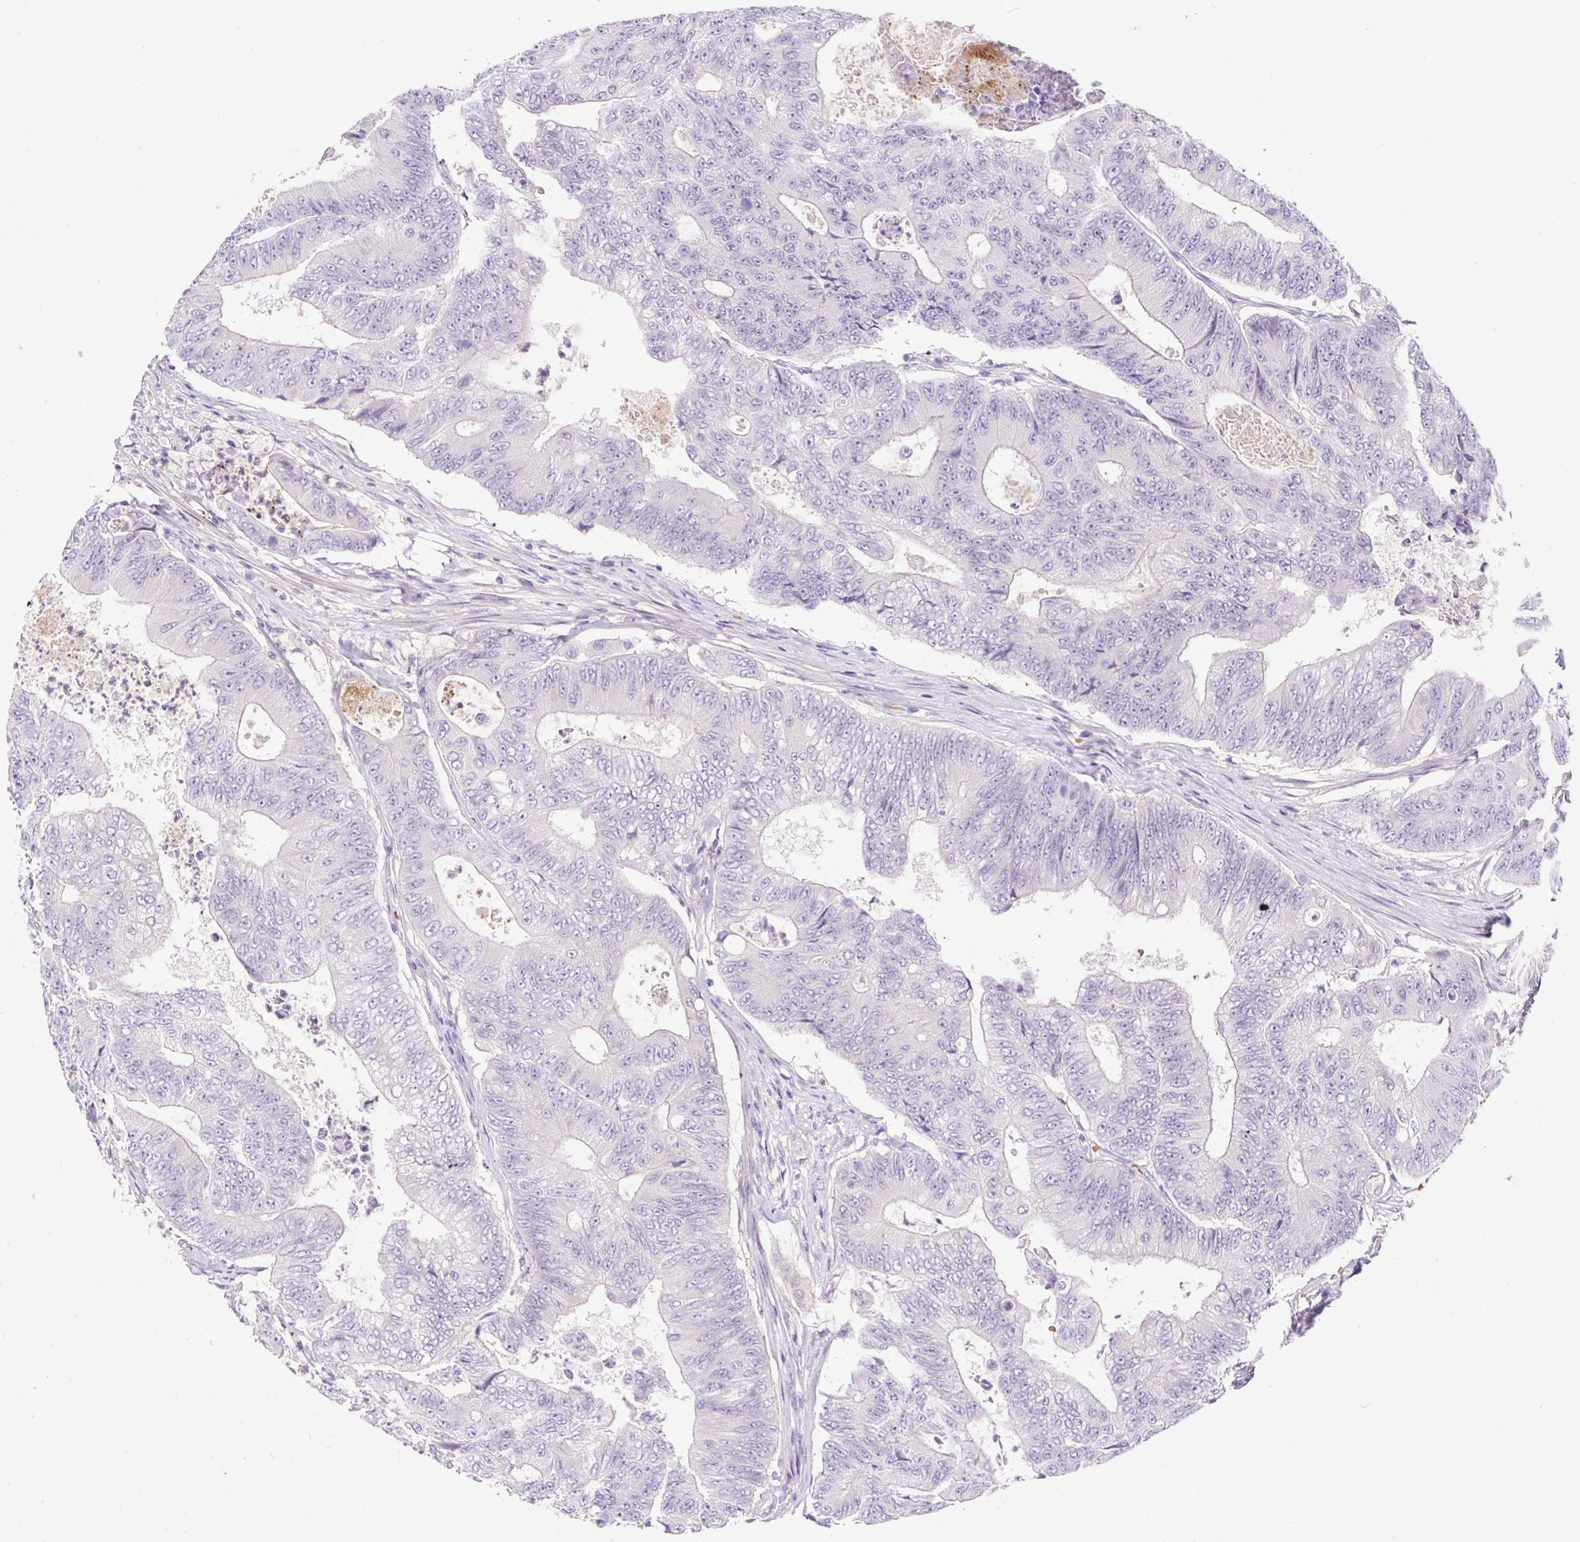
{"staining": {"intensity": "negative", "quantity": "none", "location": "none"}, "tissue": "colorectal cancer", "cell_type": "Tumor cells", "image_type": "cancer", "snomed": [{"axis": "morphology", "description": "Adenocarcinoma, NOS"}, {"axis": "topography", "description": "Colon"}], "caption": "High magnification brightfield microscopy of colorectal cancer (adenocarcinoma) stained with DAB (brown) and counterstained with hematoxylin (blue): tumor cells show no significant staining.", "gene": "LHFPL5", "patient": {"sex": "female", "age": 48}}